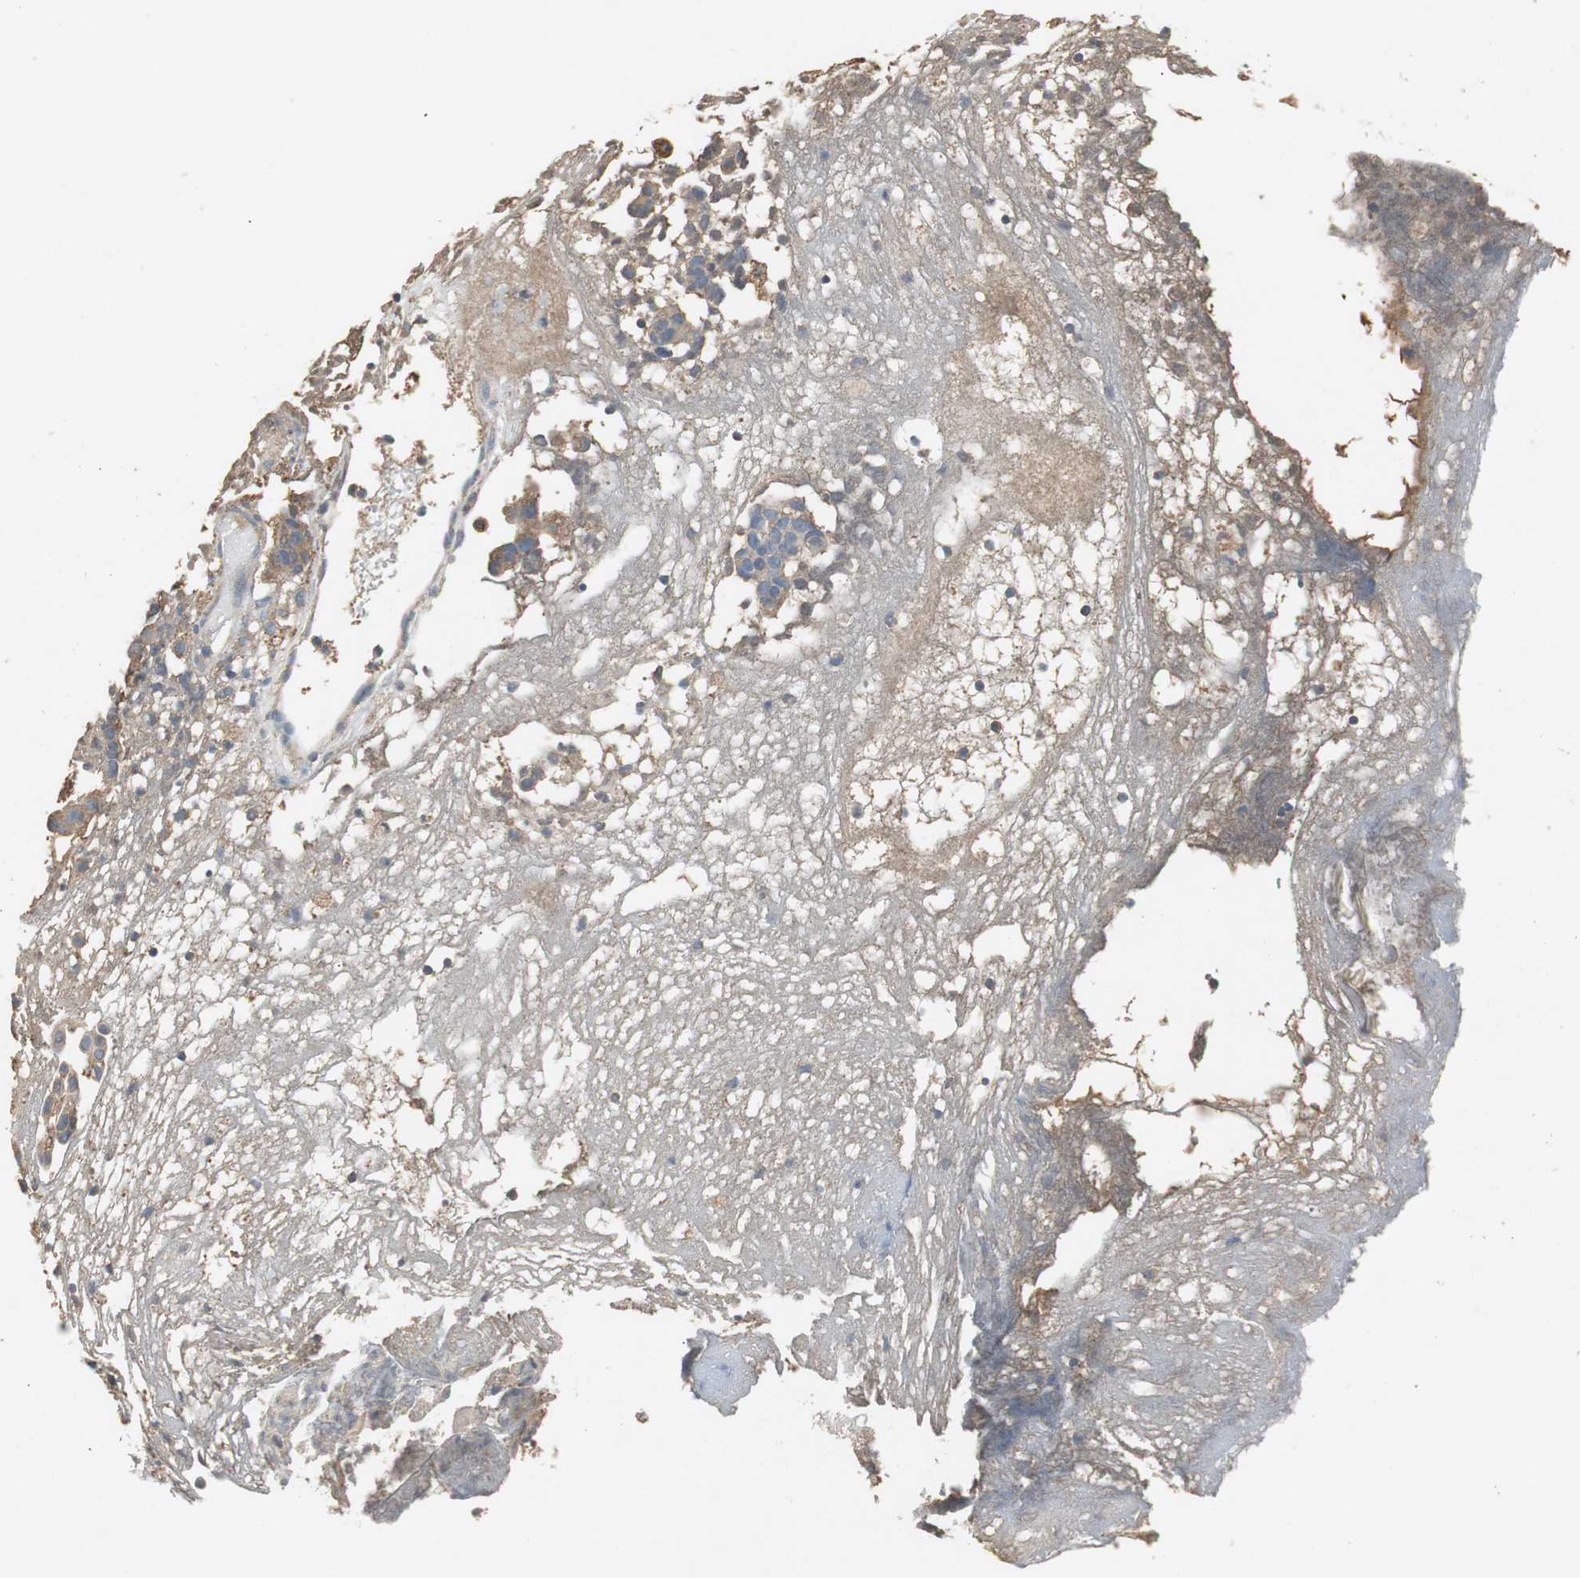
{"staining": {"intensity": "weak", "quantity": "<25%", "location": "cytoplasmic/membranous"}, "tissue": "ovarian cancer", "cell_type": "Tumor cells", "image_type": "cancer", "snomed": [{"axis": "morphology", "description": "Carcinoma, endometroid"}, {"axis": "topography", "description": "Ovary"}], "caption": "DAB (3,3'-diaminobenzidine) immunohistochemical staining of human endometroid carcinoma (ovarian) exhibits no significant expression in tumor cells.", "gene": "TNFRSF14", "patient": {"sex": "female", "age": 42}}